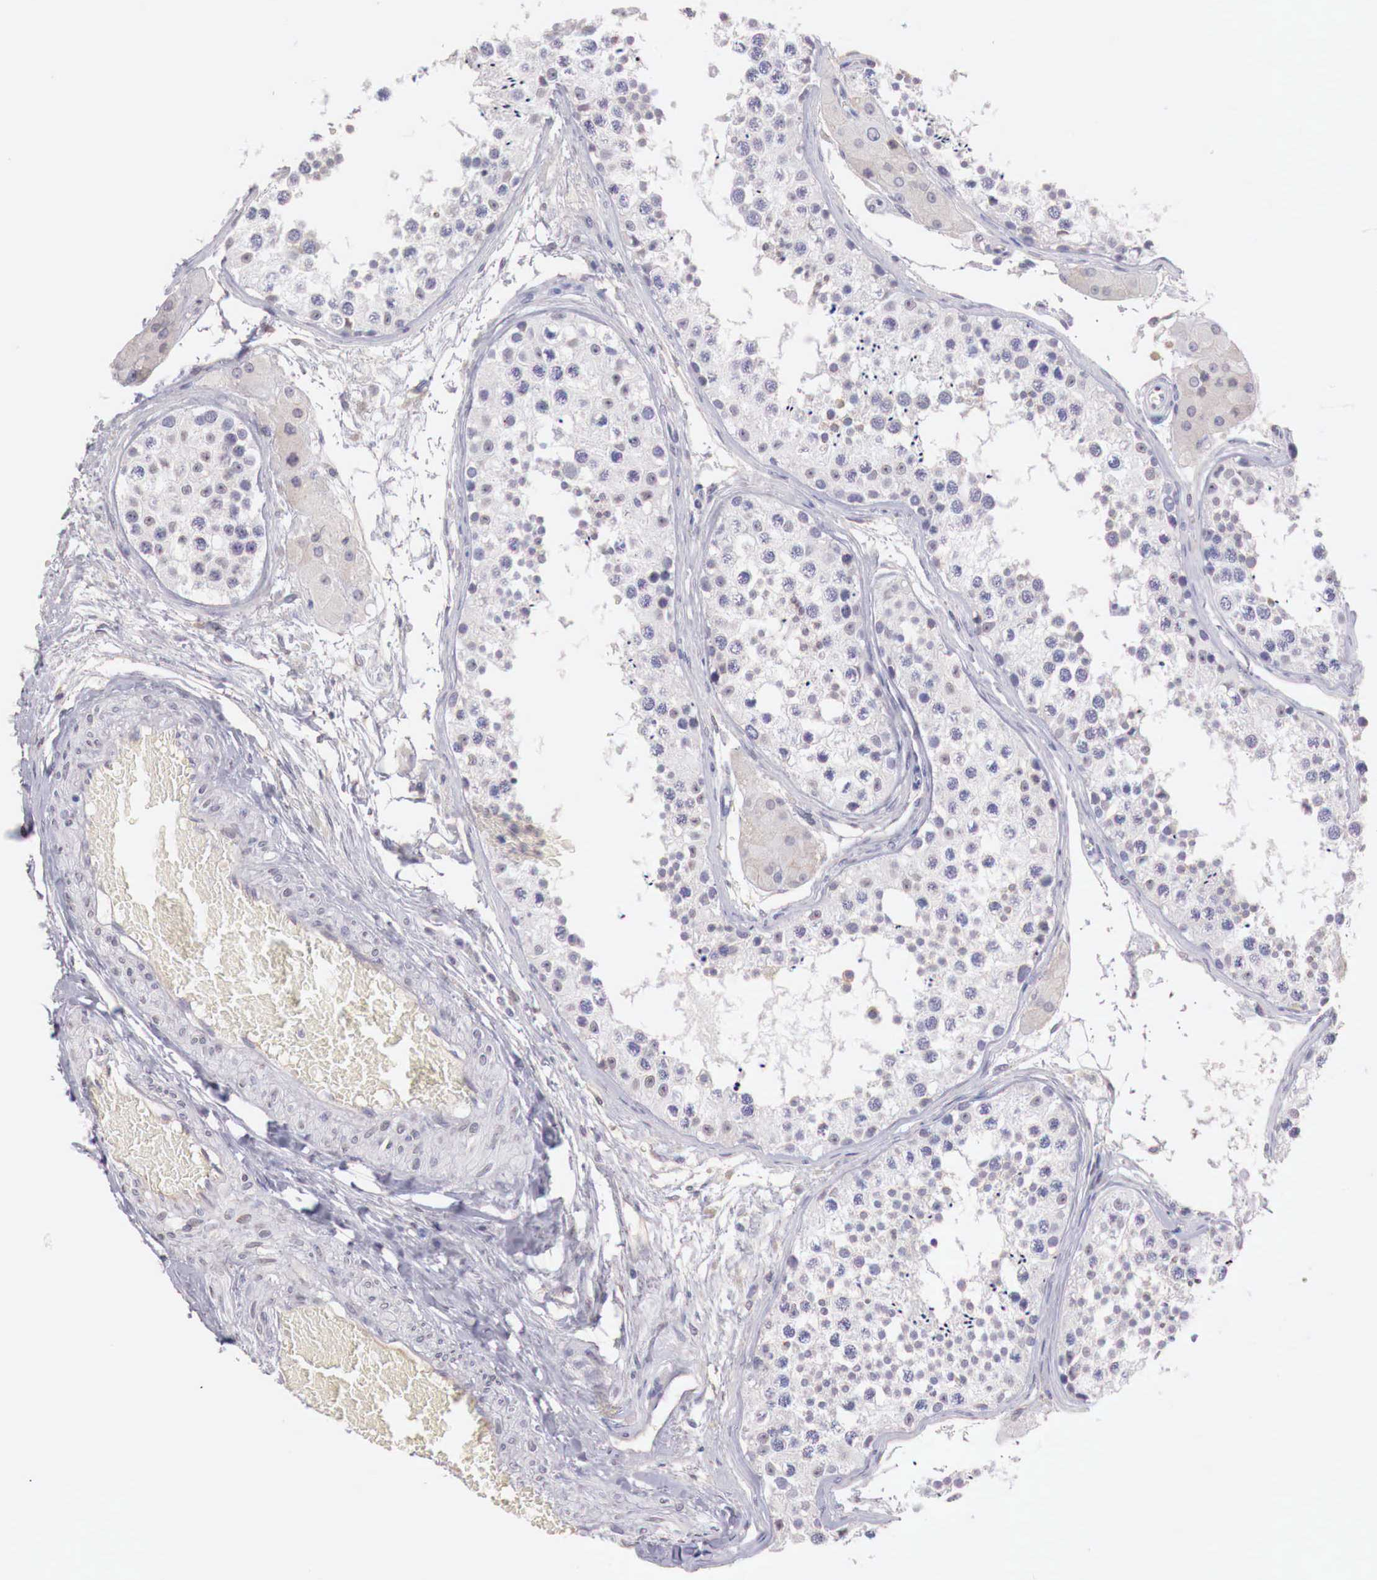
{"staining": {"intensity": "weak", "quantity": "<25%", "location": "cytoplasmic/membranous,nuclear"}, "tissue": "testis", "cell_type": "Cells in seminiferous ducts", "image_type": "normal", "snomed": [{"axis": "morphology", "description": "Normal tissue, NOS"}, {"axis": "topography", "description": "Testis"}], "caption": "An immunohistochemistry (IHC) histopathology image of unremarkable testis is shown. There is no staining in cells in seminiferous ducts of testis. (DAB (3,3'-diaminobenzidine) IHC visualized using brightfield microscopy, high magnification).", "gene": "XPNPEP2", "patient": {"sex": "male", "age": 57}}